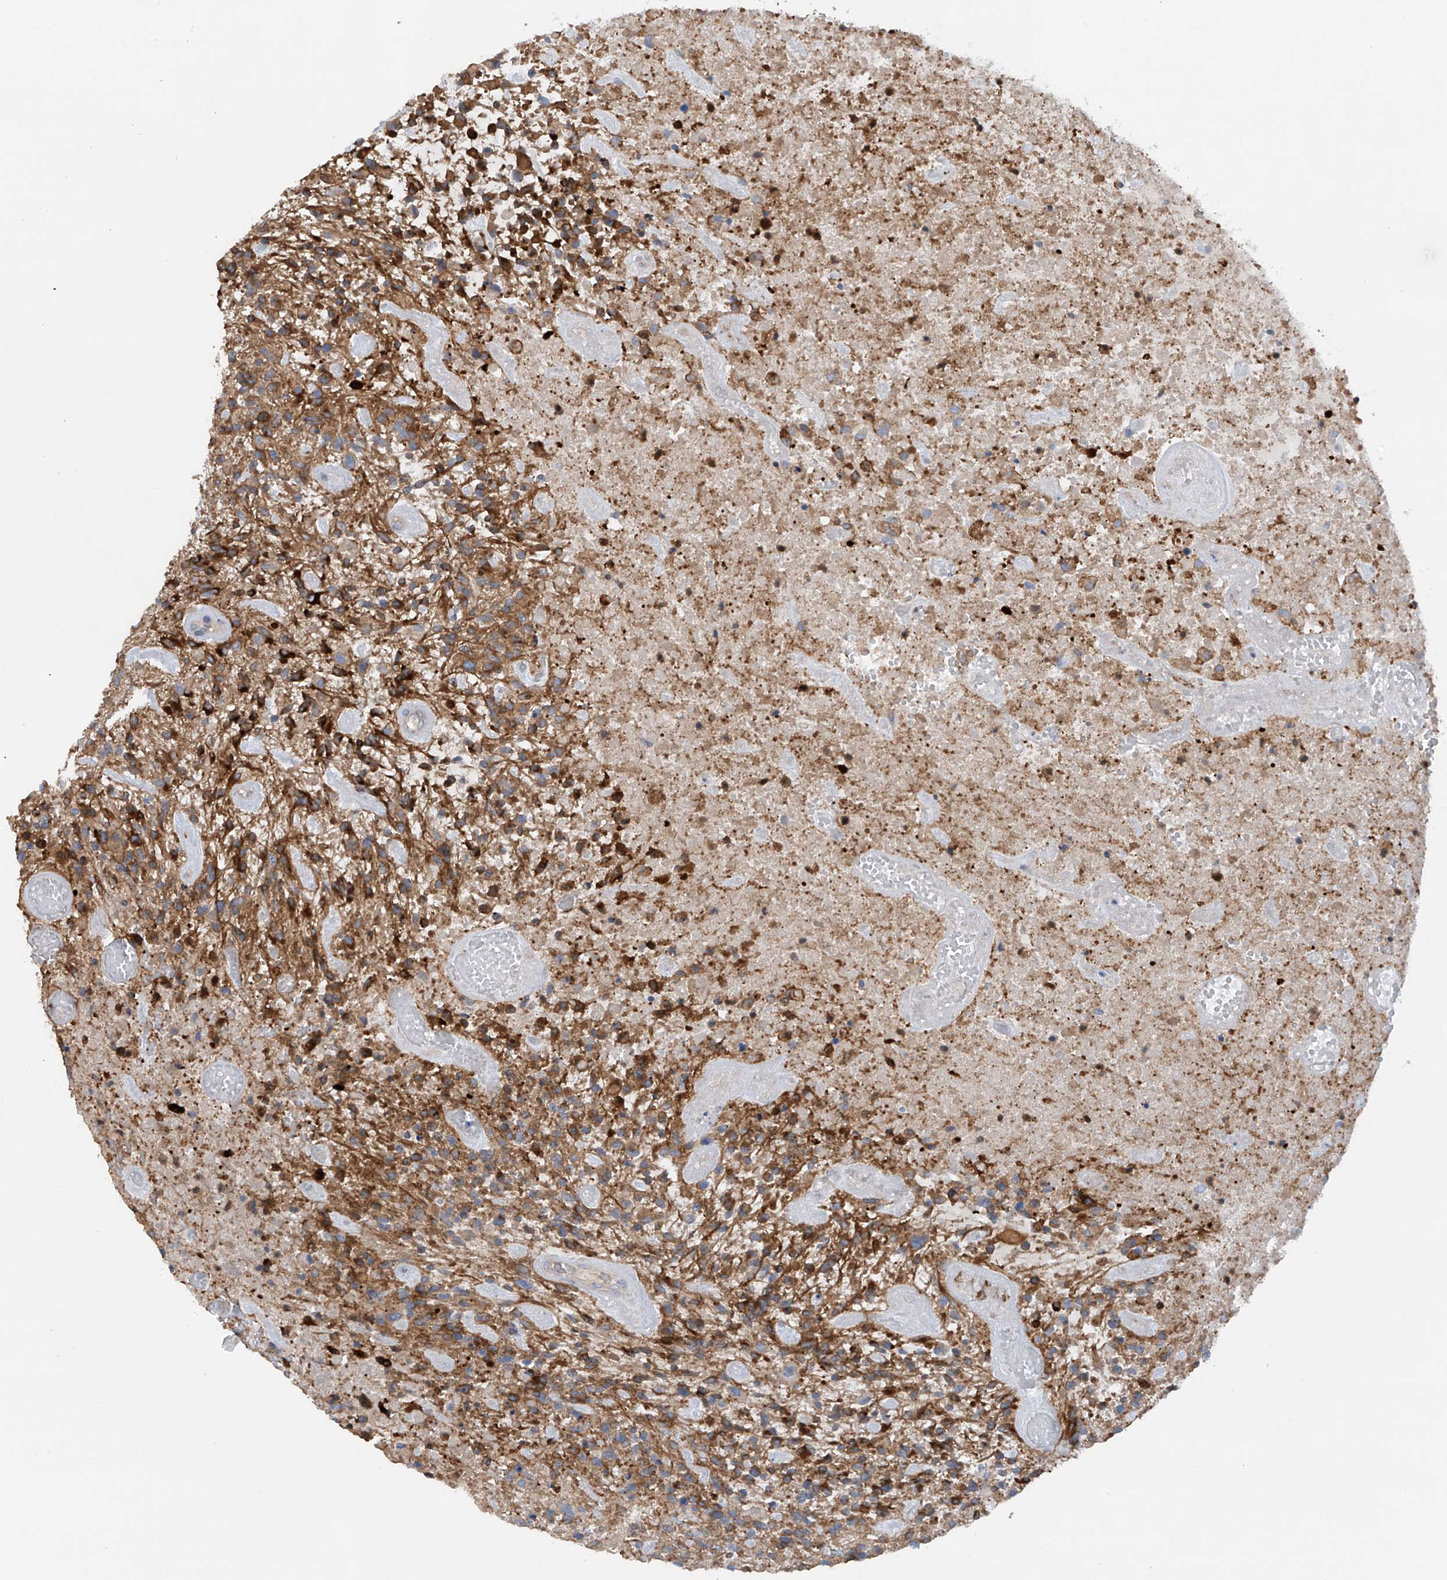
{"staining": {"intensity": "moderate", "quantity": "<25%", "location": "cytoplasmic/membranous"}, "tissue": "glioma", "cell_type": "Tumor cells", "image_type": "cancer", "snomed": [{"axis": "morphology", "description": "Glioma, malignant, High grade"}, {"axis": "topography", "description": "Brain"}], "caption": "Malignant glioma (high-grade) was stained to show a protein in brown. There is low levels of moderate cytoplasmic/membranous expression in about <25% of tumor cells.", "gene": "PHACTR2", "patient": {"sex": "male", "age": 47}}